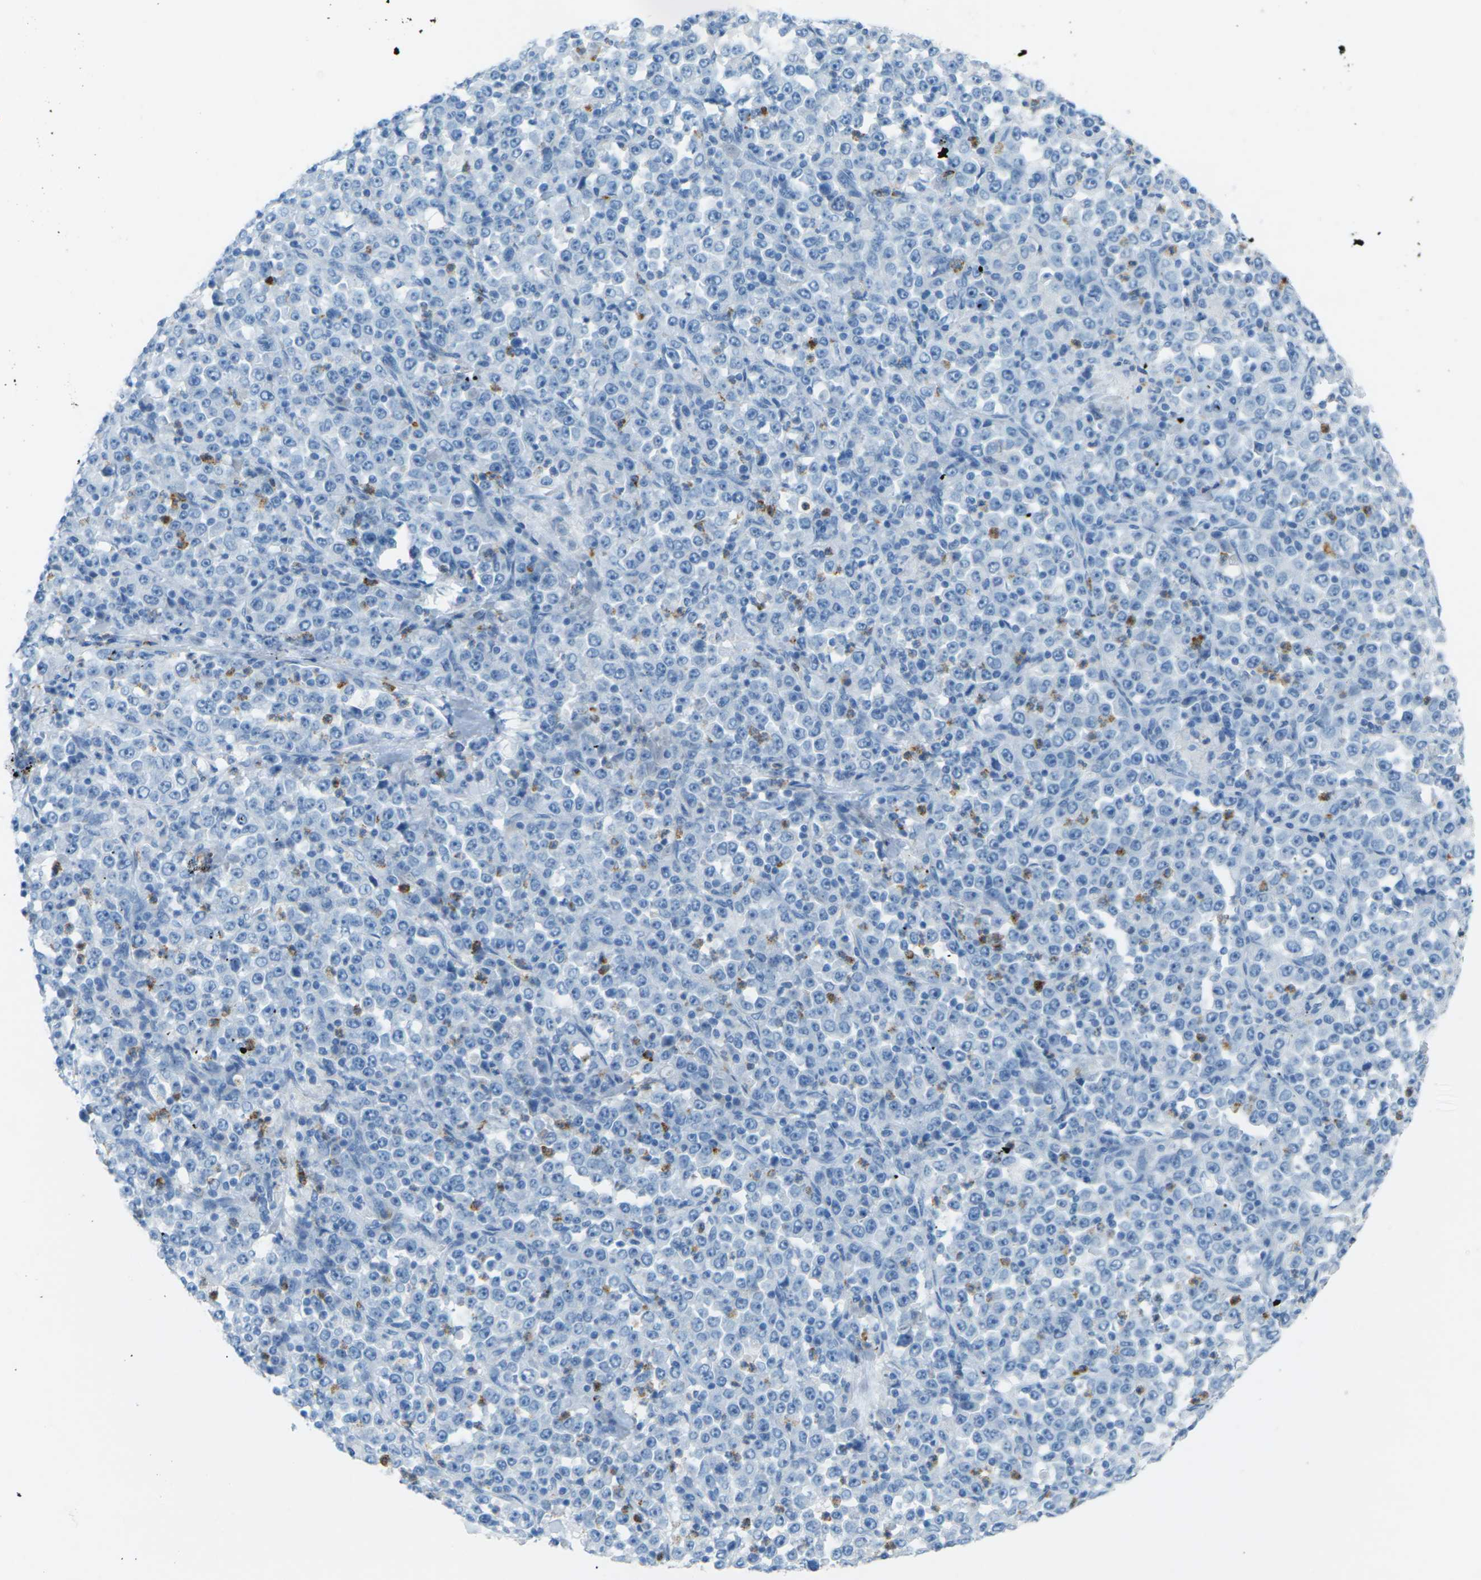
{"staining": {"intensity": "negative", "quantity": "none", "location": "none"}, "tissue": "stomach cancer", "cell_type": "Tumor cells", "image_type": "cancer", "snomed": [{"axis": "morphology", "description": "Normal tissue, NOS"}, {"axis": "morphology", "description": "Adenocarcinoma, NOS"}, {"axis": "topography", "description": "Stomach, upper"}, {"axis": "topography", "description": "Stomach"}], "caption": "Protein analysis of adenocarcinoma (stomach) displays no significant staining in tumor cells.", "gene": "CDH16", "patient": {"sex": "male", "age": 59}}